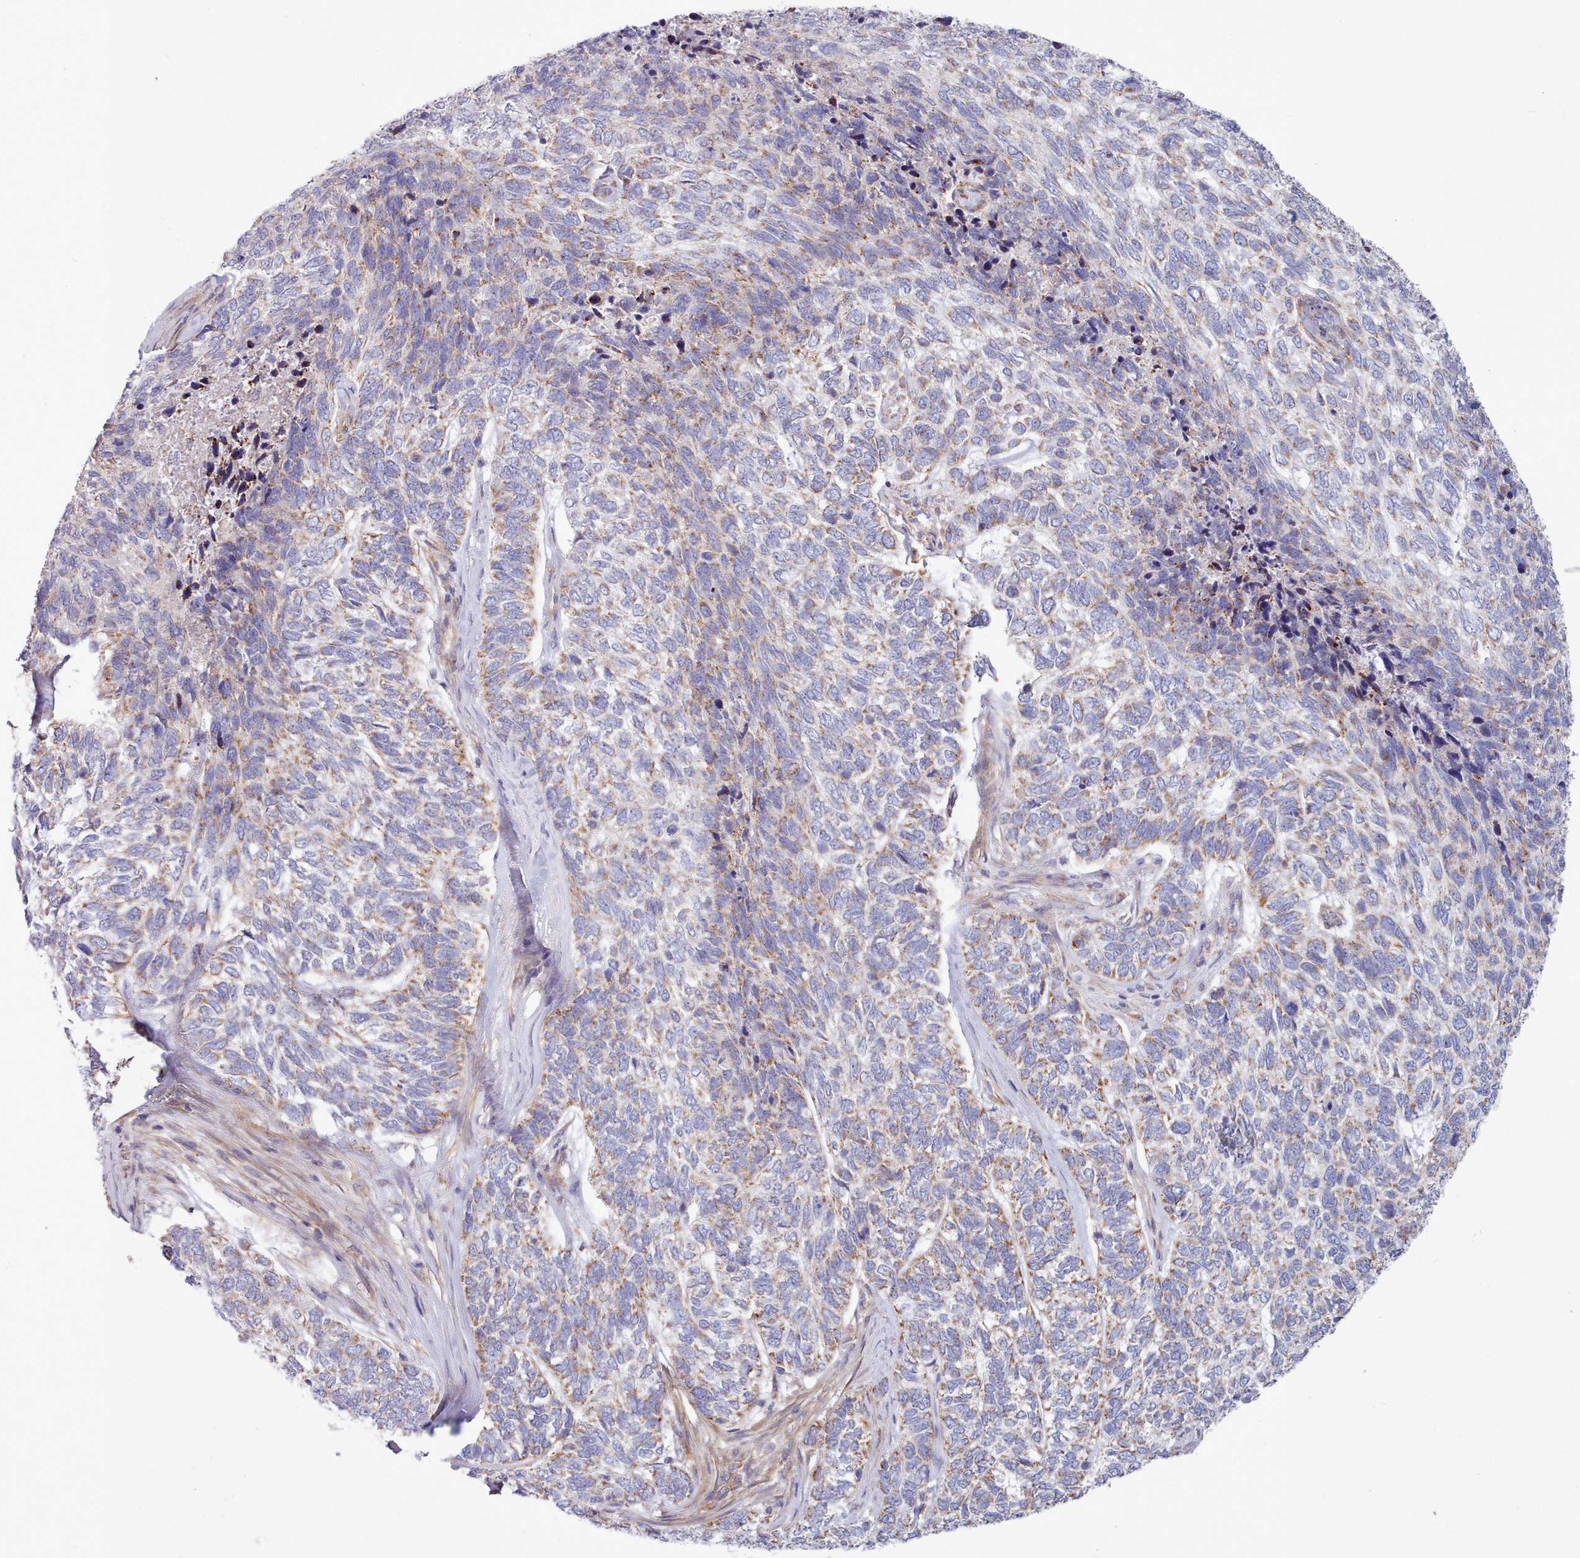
{"staining": {"intensity": "moderate", "quantity": "25%-75%", "location": "cytoplasmic/membranous"}, "tissue": "skin cancer", "cell_type": "Tumor cells", "image_type": "cancer", "snomed": [{"axis": "morphology", "description": "Basal cell carcinoma"}, {"axis": "topography", "description": "Skin"}], "caption": "Skin cancer stained for a protein displays moderate cytoplasmic/membranous positivity in tumor cells. (DAB (3,3'-diaminobenzidine) = brown stain, brightfield microscopy at high magnification).", "gene": "MRPL21", "patient": {"sex": "female", "age": 65}}